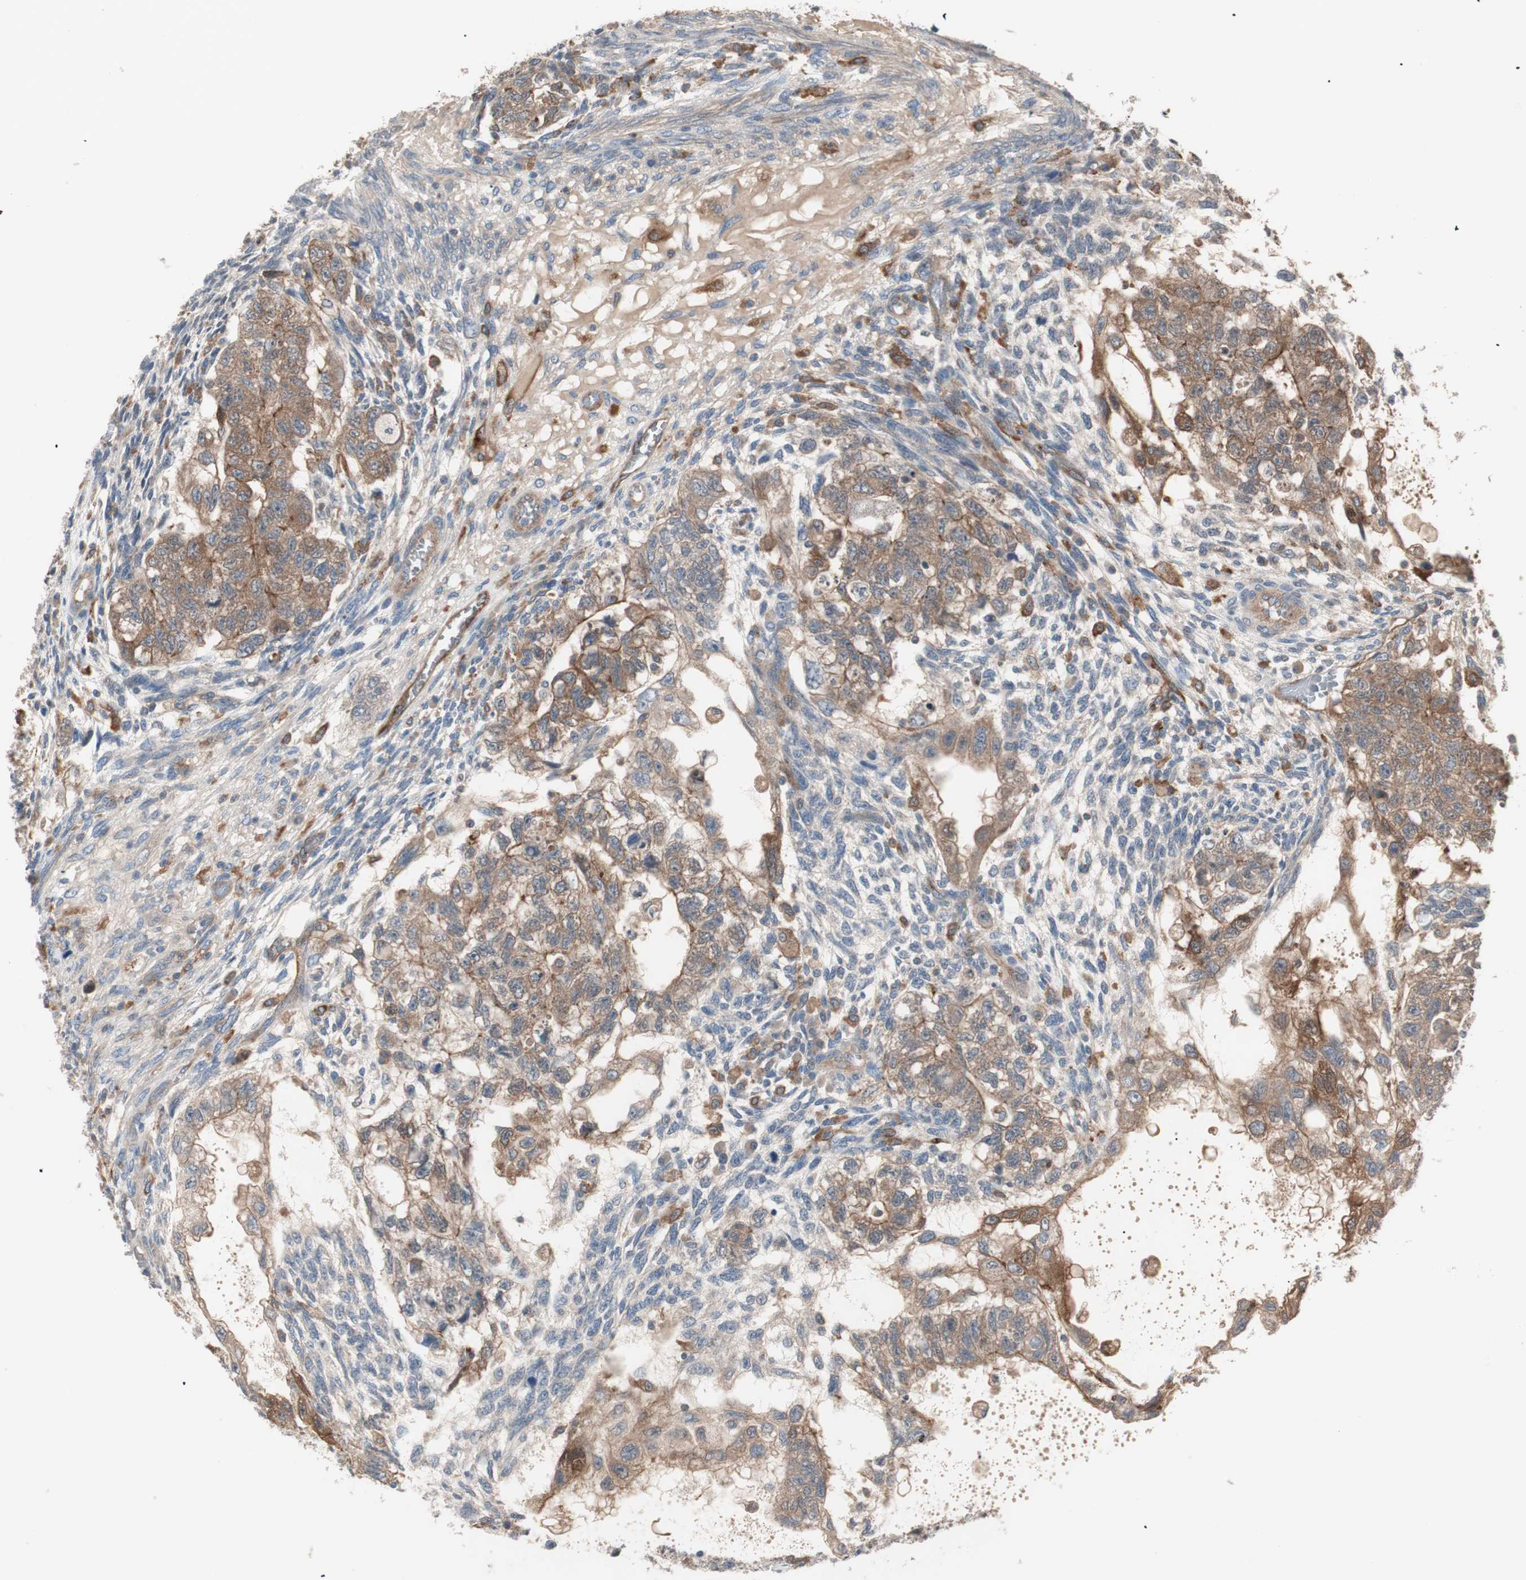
{"staining": {"intensity": "moderate", "quantity": ">75%", "location": "cytoplasmic/membranous"}, "tissue": "testis cancer", "cell_type": "Tumor cells", "image_type": "cancer", "snomed": [{"axis": "morphology", "description": "Normal tissue, NOS"}, {"axis": "morphology", "description": "Carcinoma, Embryonal, NOS"}, {"axis": "topography", "description": "Testis"}], "caption": "Testis embryonal carcinoma stained with a protein marker reveals moderate staining in tumor cells.", "gene": "STAB1", "patient": {"sex": "male", "age": 36}}